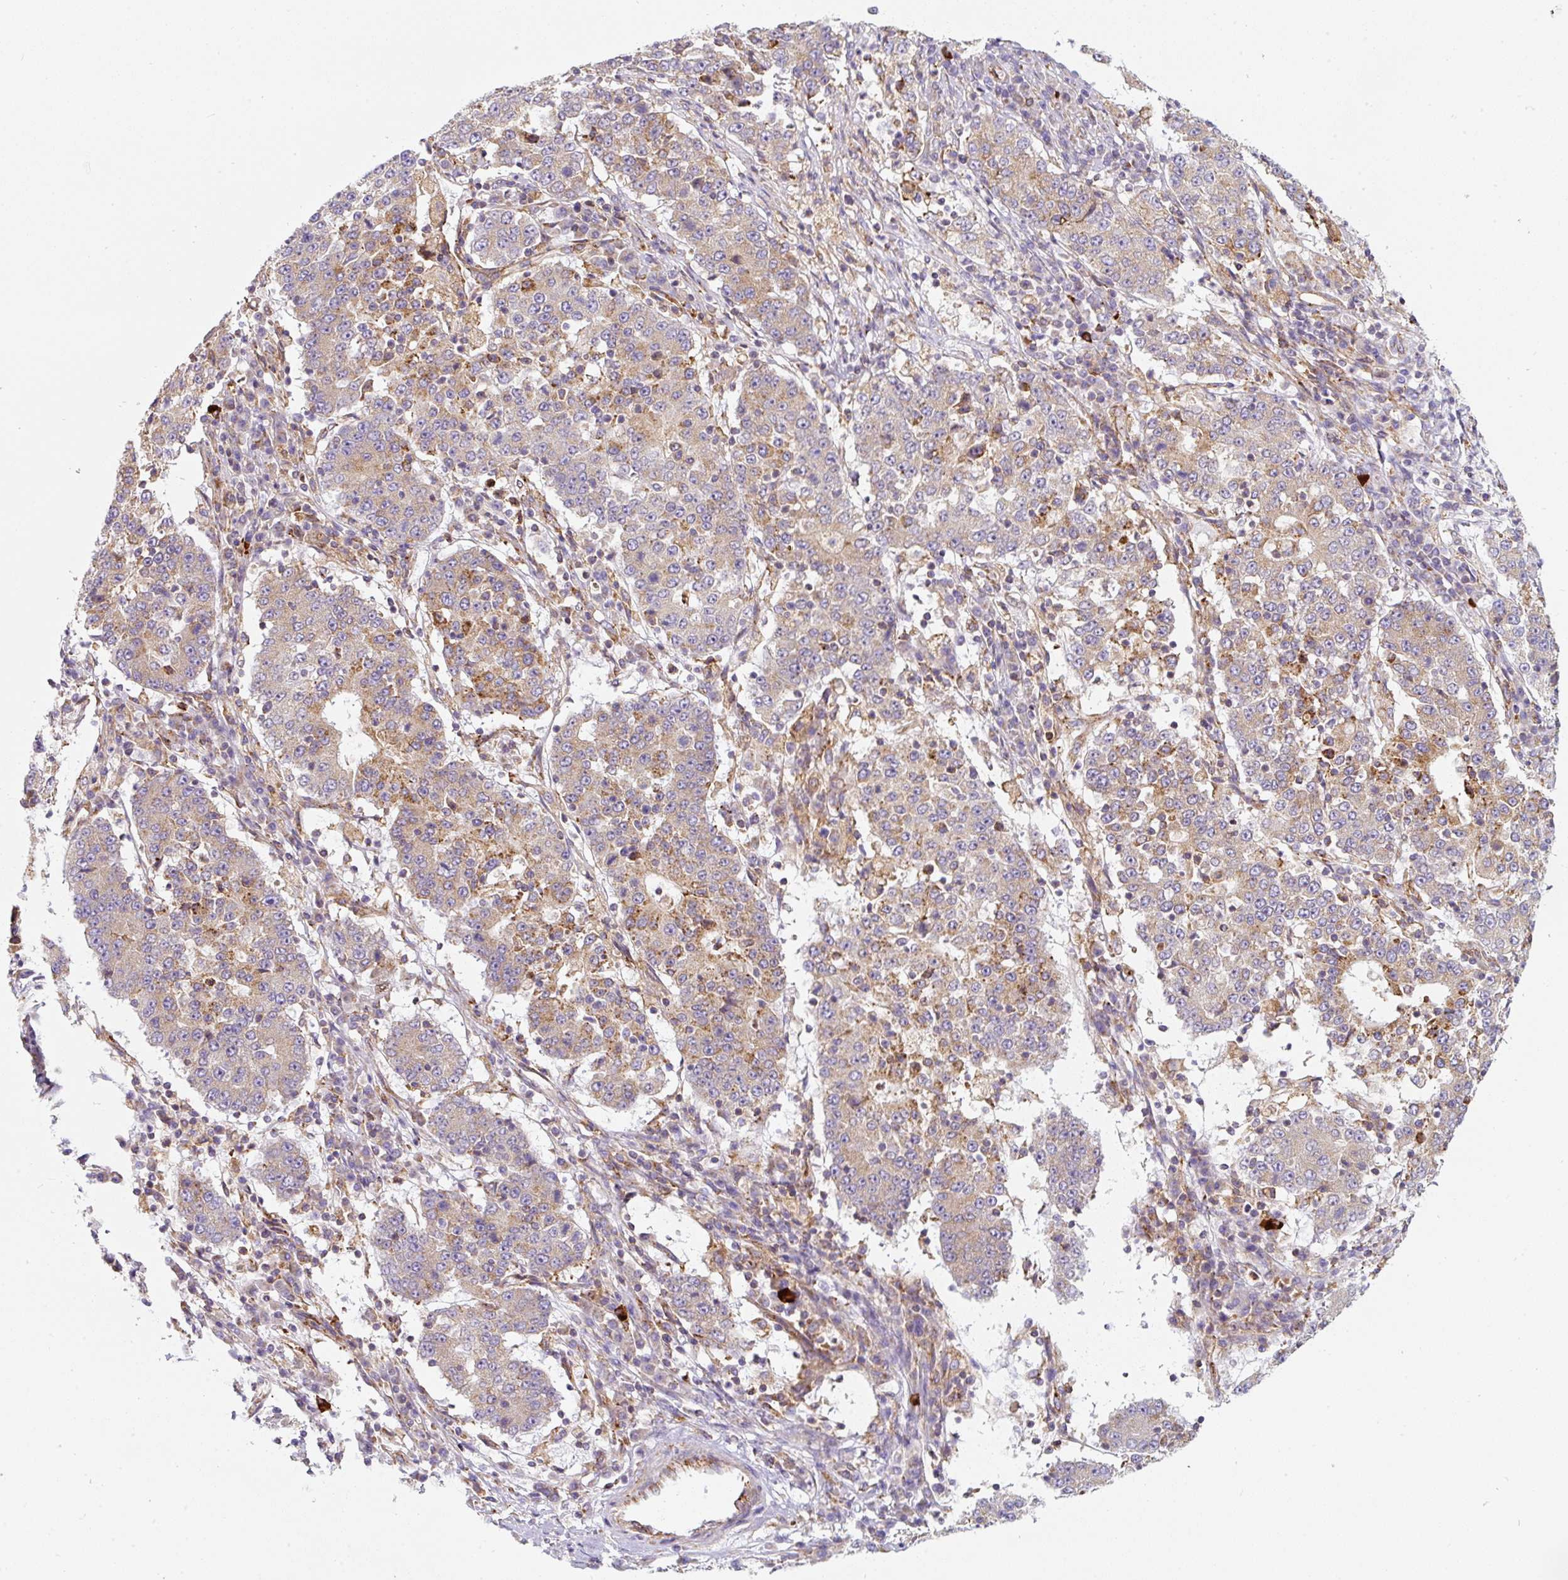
{"staining": {"intensity": "moderate", "quantity": "<25%", "location": "cytoplasmic/membranous"}, "tissue": "stomach cancer", "cell_type": "Tumor cells", "image_type": "cancer", "snomed": [{"axis": "morphology", "description": "Adenocarcinoma, NOS"}, {"axis": "topography", "description": "Stomach"}], "caption": "Tumor cells reveal low levels of moderate cytoplasmic/membranous expression in about <25% of cells in human stomach cancer.", "gene": "ERAP2", "patient": {"sex": "male", "age": 59}}